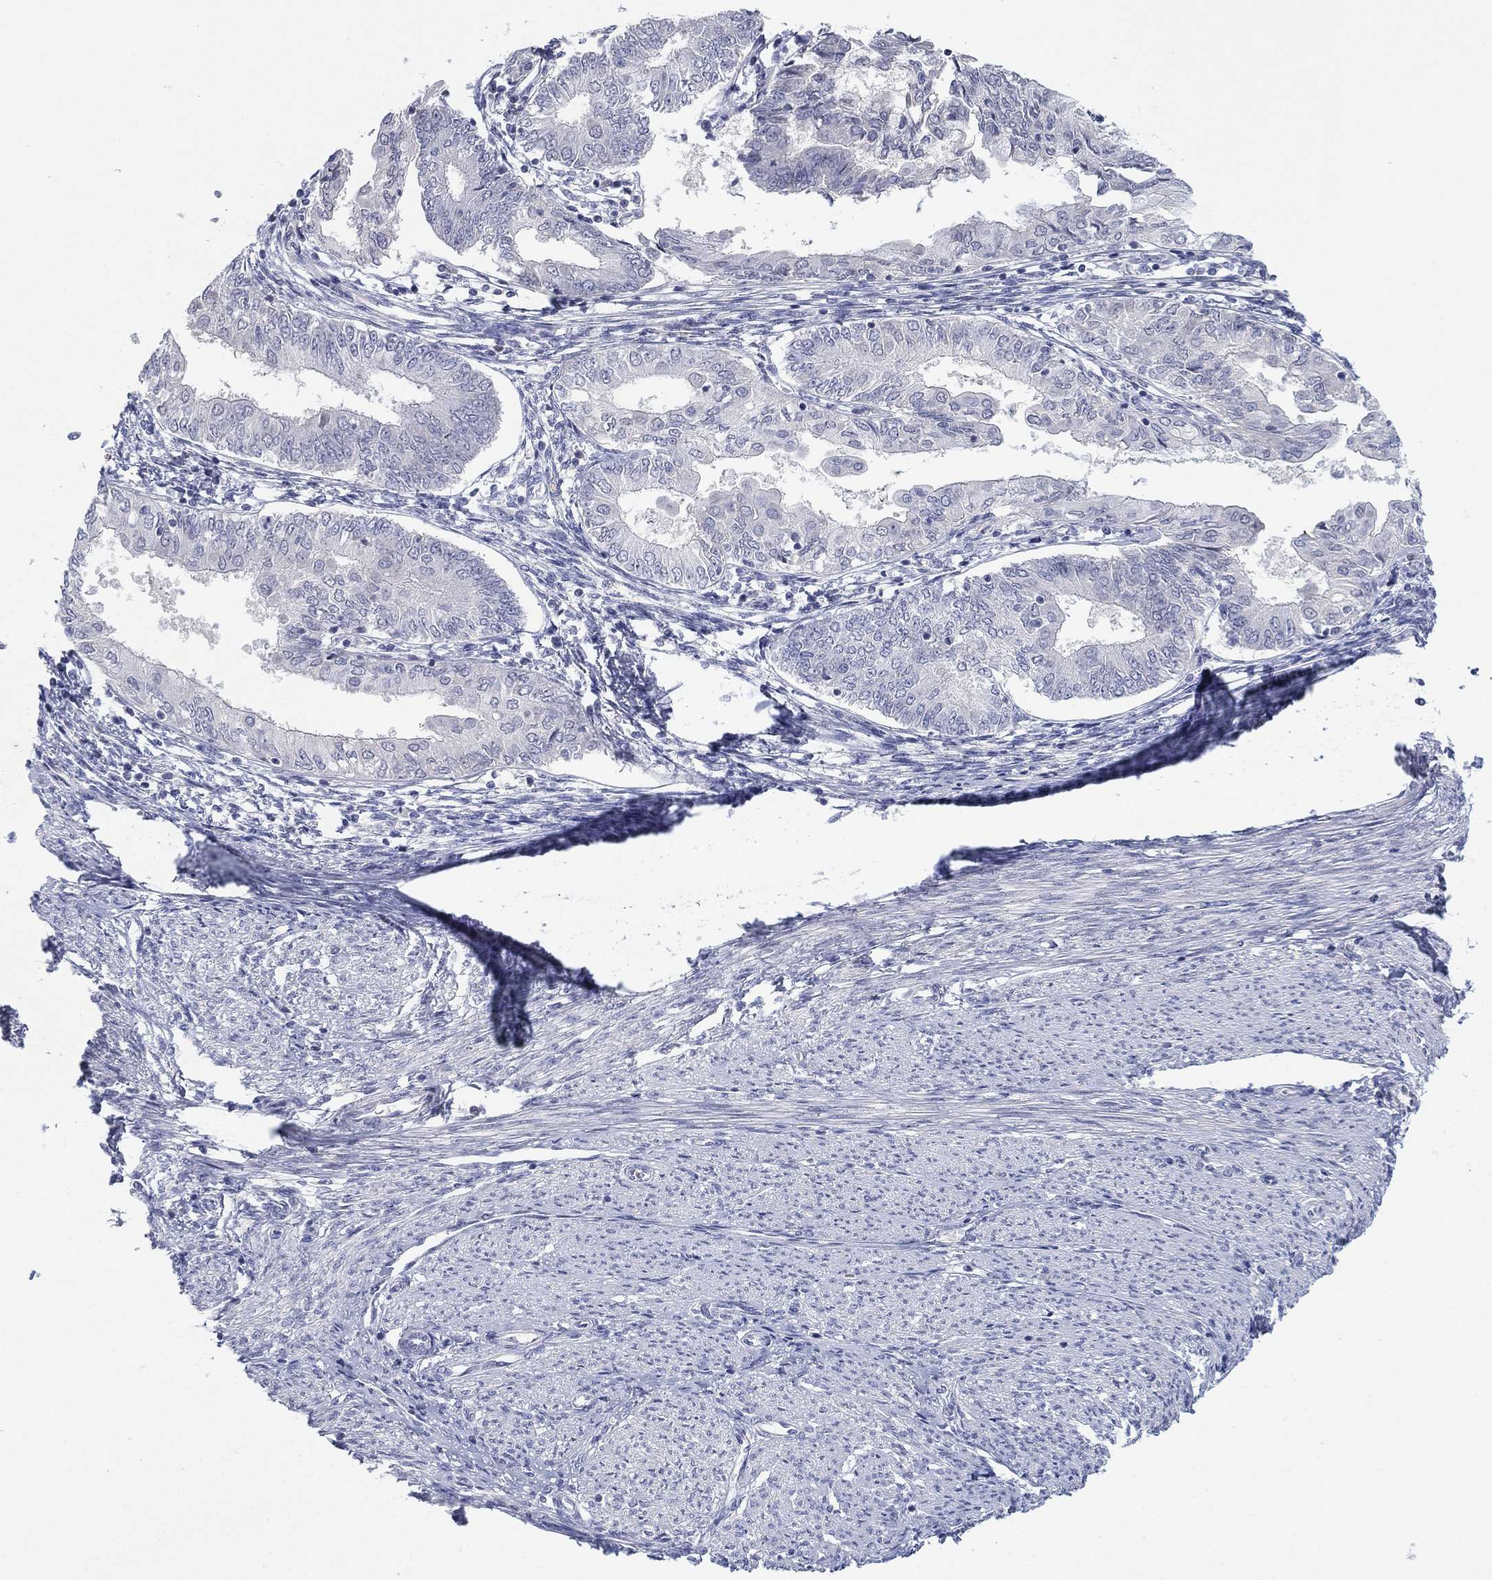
{"staining": {"intensity": "negative", "quantity": "none", "location": "none"}, "tissue": "endometrial cancer", "cell_type": "Tumor cells", "image_type": "cancer", "snomed": [{"axis": "morphology", "description": "Adenocarcinoma, NOS"}, {"axis": "topography", "description": "Endometrium"}], "caption": "Immunohistochemistry histopathology image of endometrial cancer stained for a protein (brown), which demonstrates no expression in tumor cells.", "gene": "AMN1", "patient": {"sex": "female", "age": 68}}